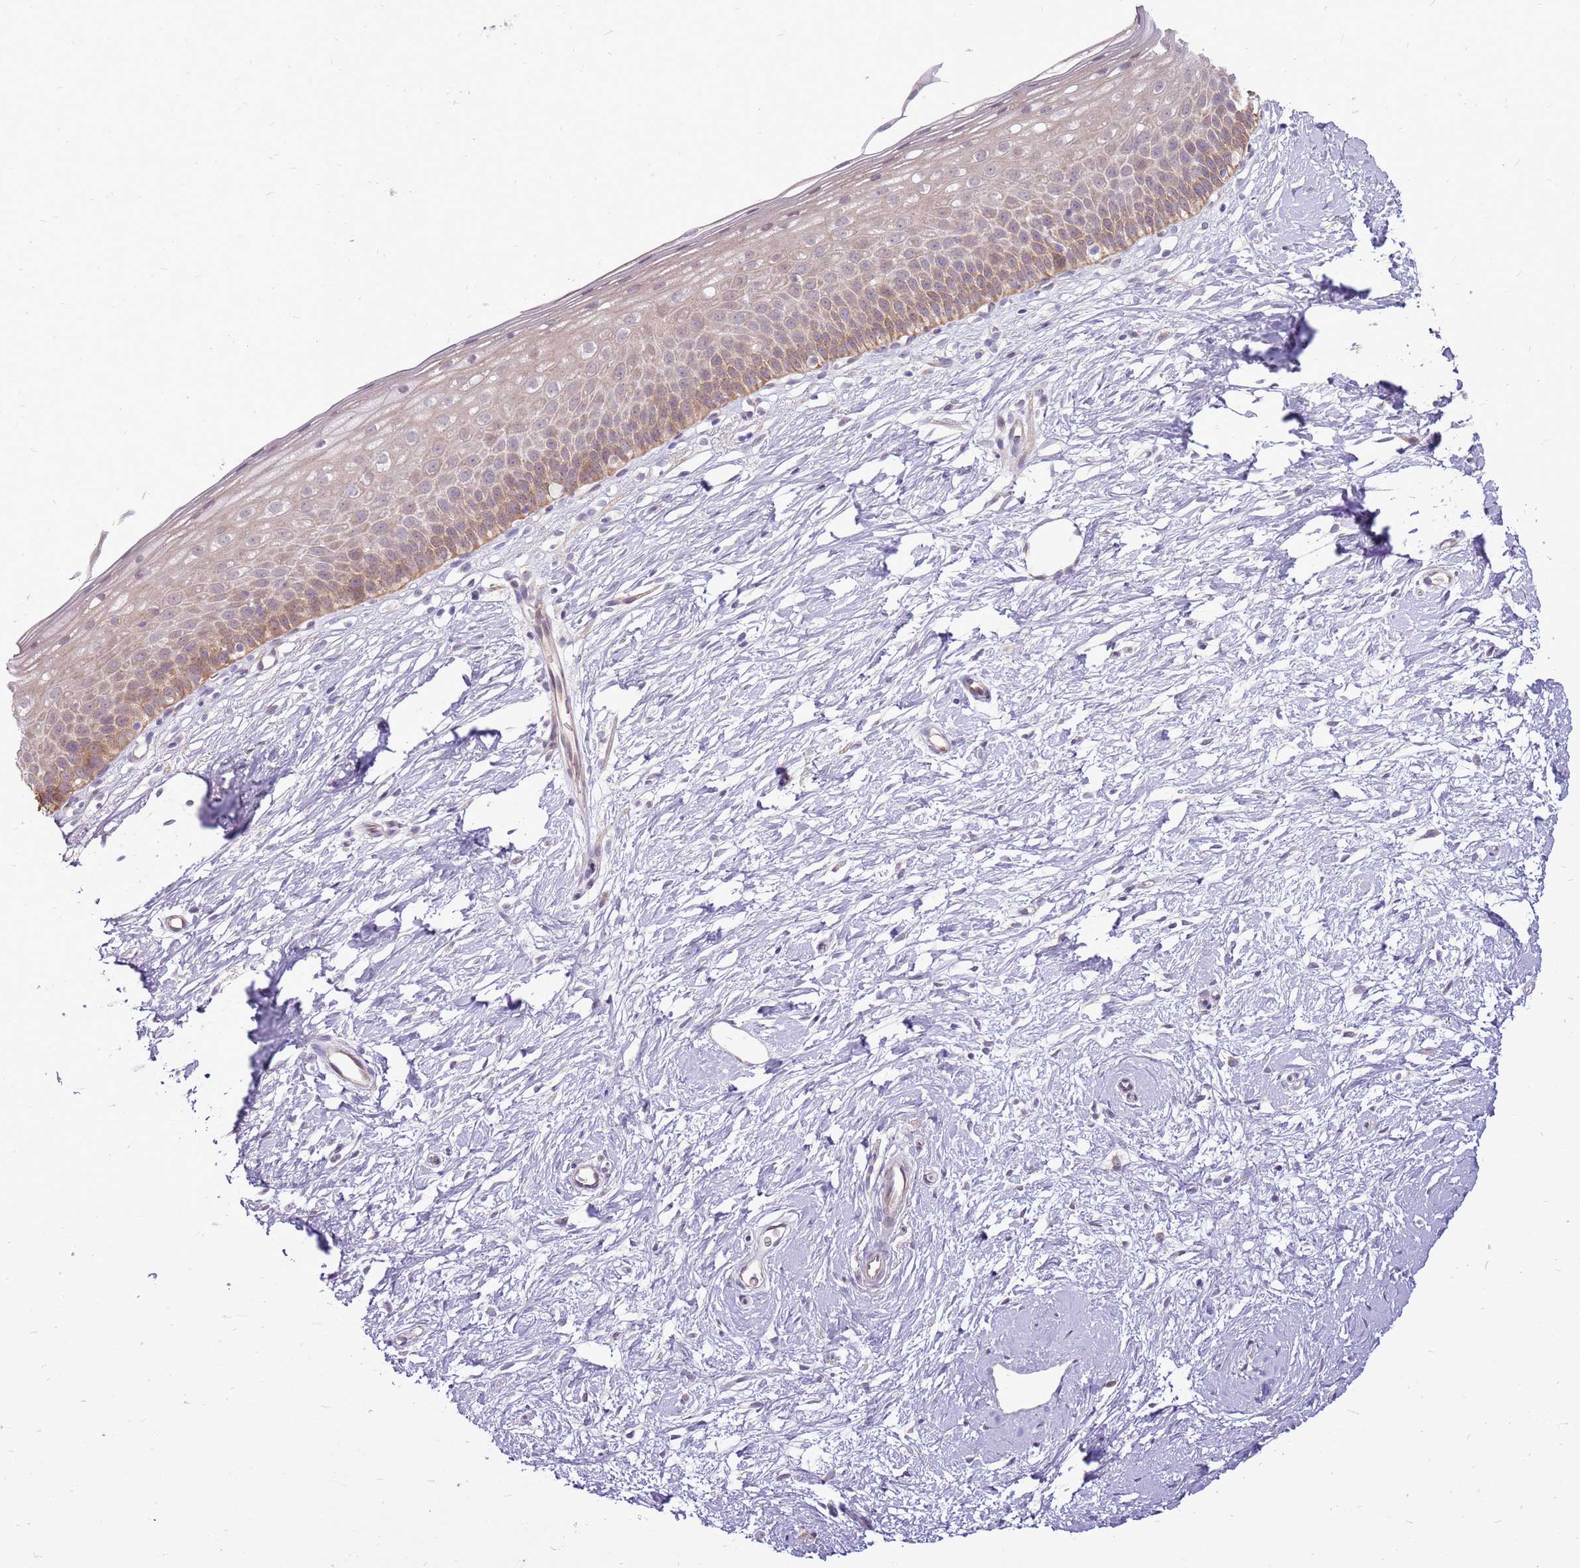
{"staining": {"intensity": "weak", "quantity": "<25%", "location": "cytoplasmic/membranous"}, "tissue": "cervix", "cell_type": "Glandular cells", "image_type": "normal", "snomed": [{"axis": "morphology", "description": "Normal tissue, NOS"}, {"axis": "topography", "description": "Cervix"}], "caption": "Immunohistochemical staining of unremarkable cervix displays no significant staining in glandular cells.", "gene": "UGGT2", "patient": {"sex": "female", "age": 57}}